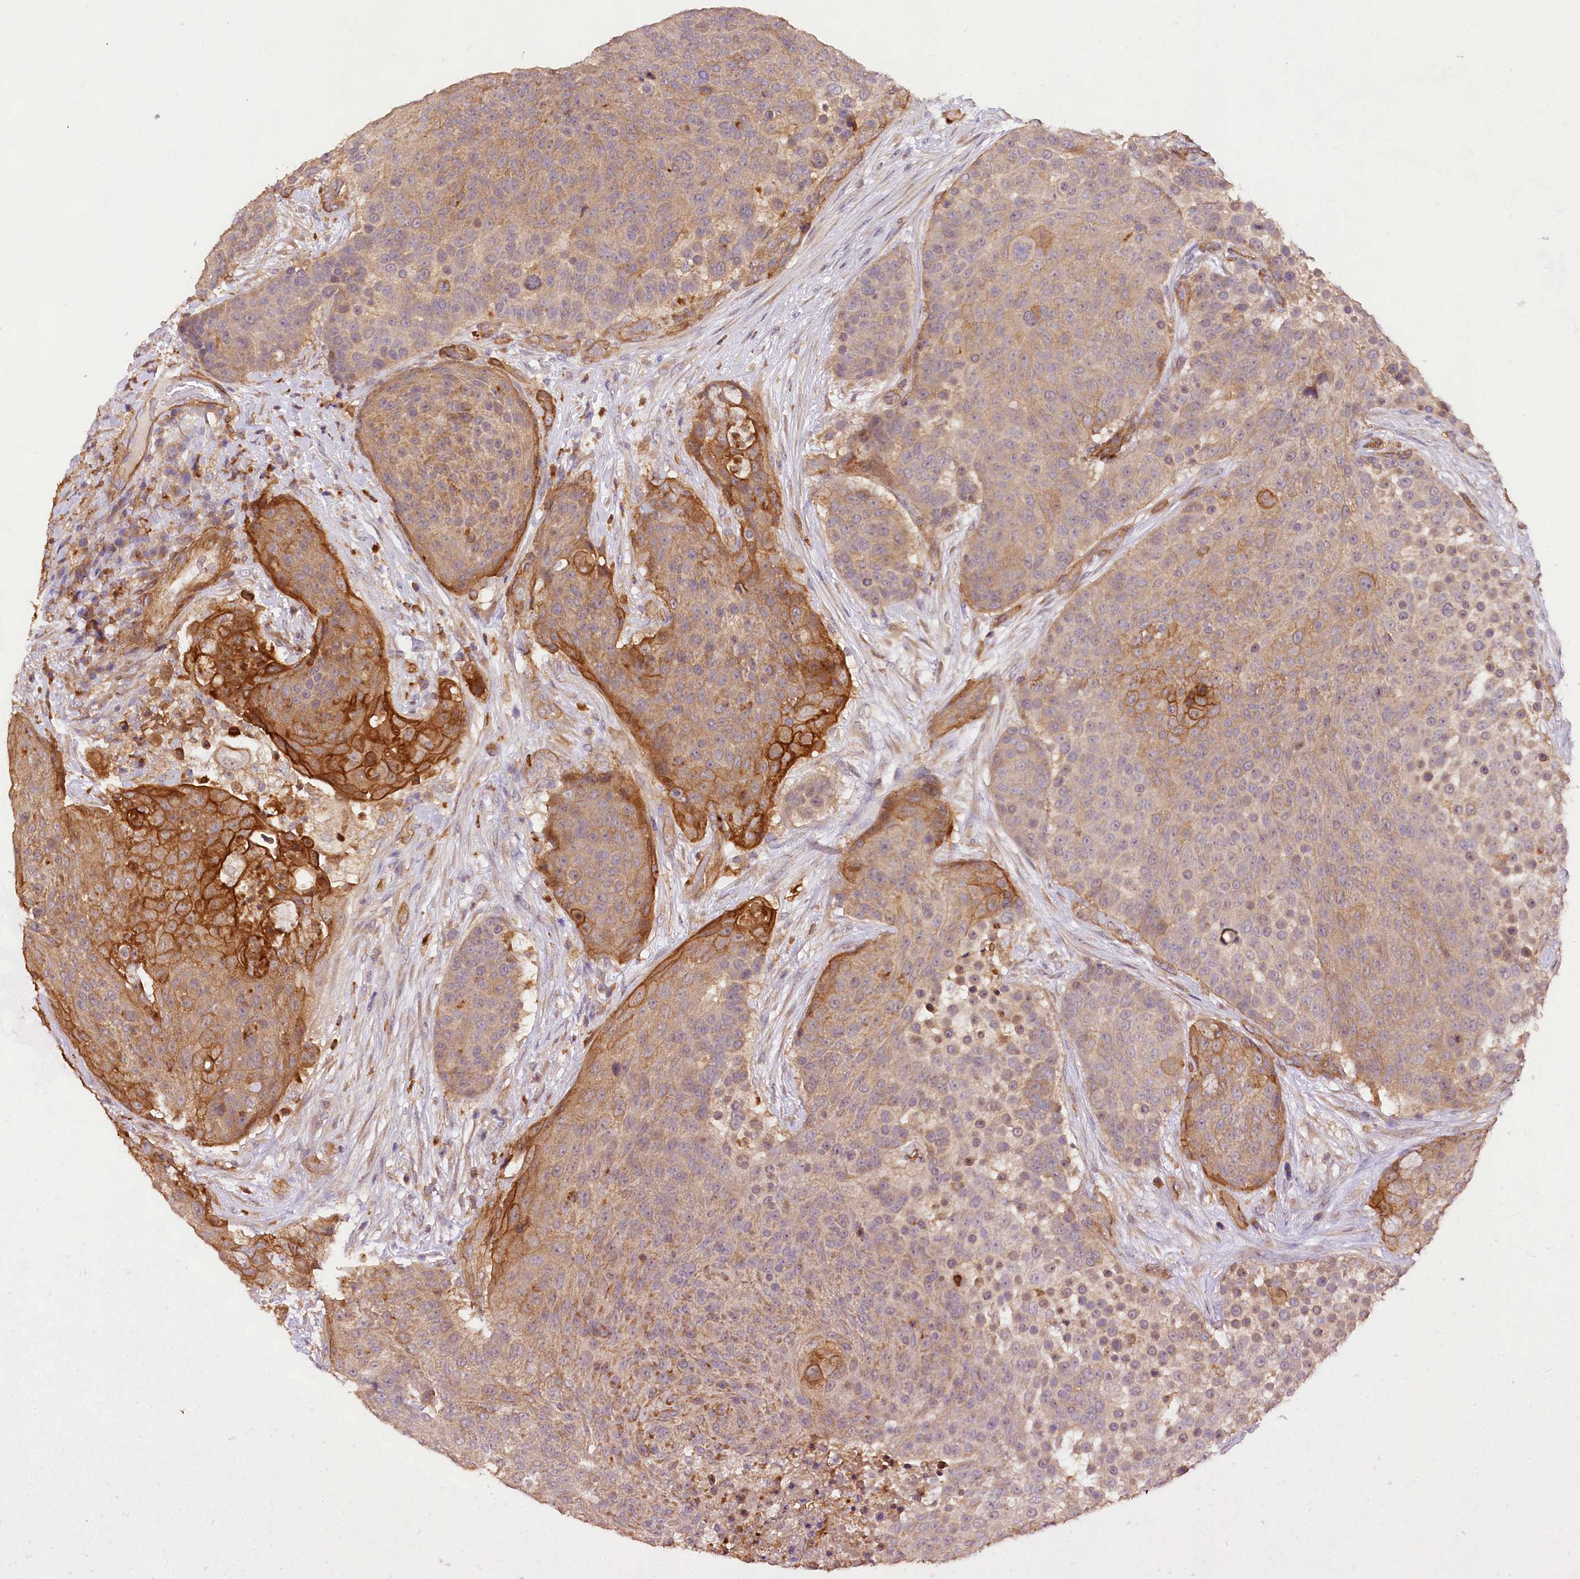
{"staining": {"intensity": "strong", "quantity": "<25%", "location": "cytoplasmic/membranous"}, "tissue": "urothelial cancer", "cell_type": "Tumor cells", "image_type": "cancer", "snomed": [{"axis": "morphology", "description": "Urothelial carcinoma, High grade"}, {"axis": "topography", "description": "Urinary bladder"}], "caption": "This is an image of immunohistochemistry (IHC) staining of urothelial carcinoma (high-grade), which shows strong staining in the cytoplasmic/membranous of tumor cells.", "gene": "CSAD", "patient": {"sex": "female", "age": 63}}